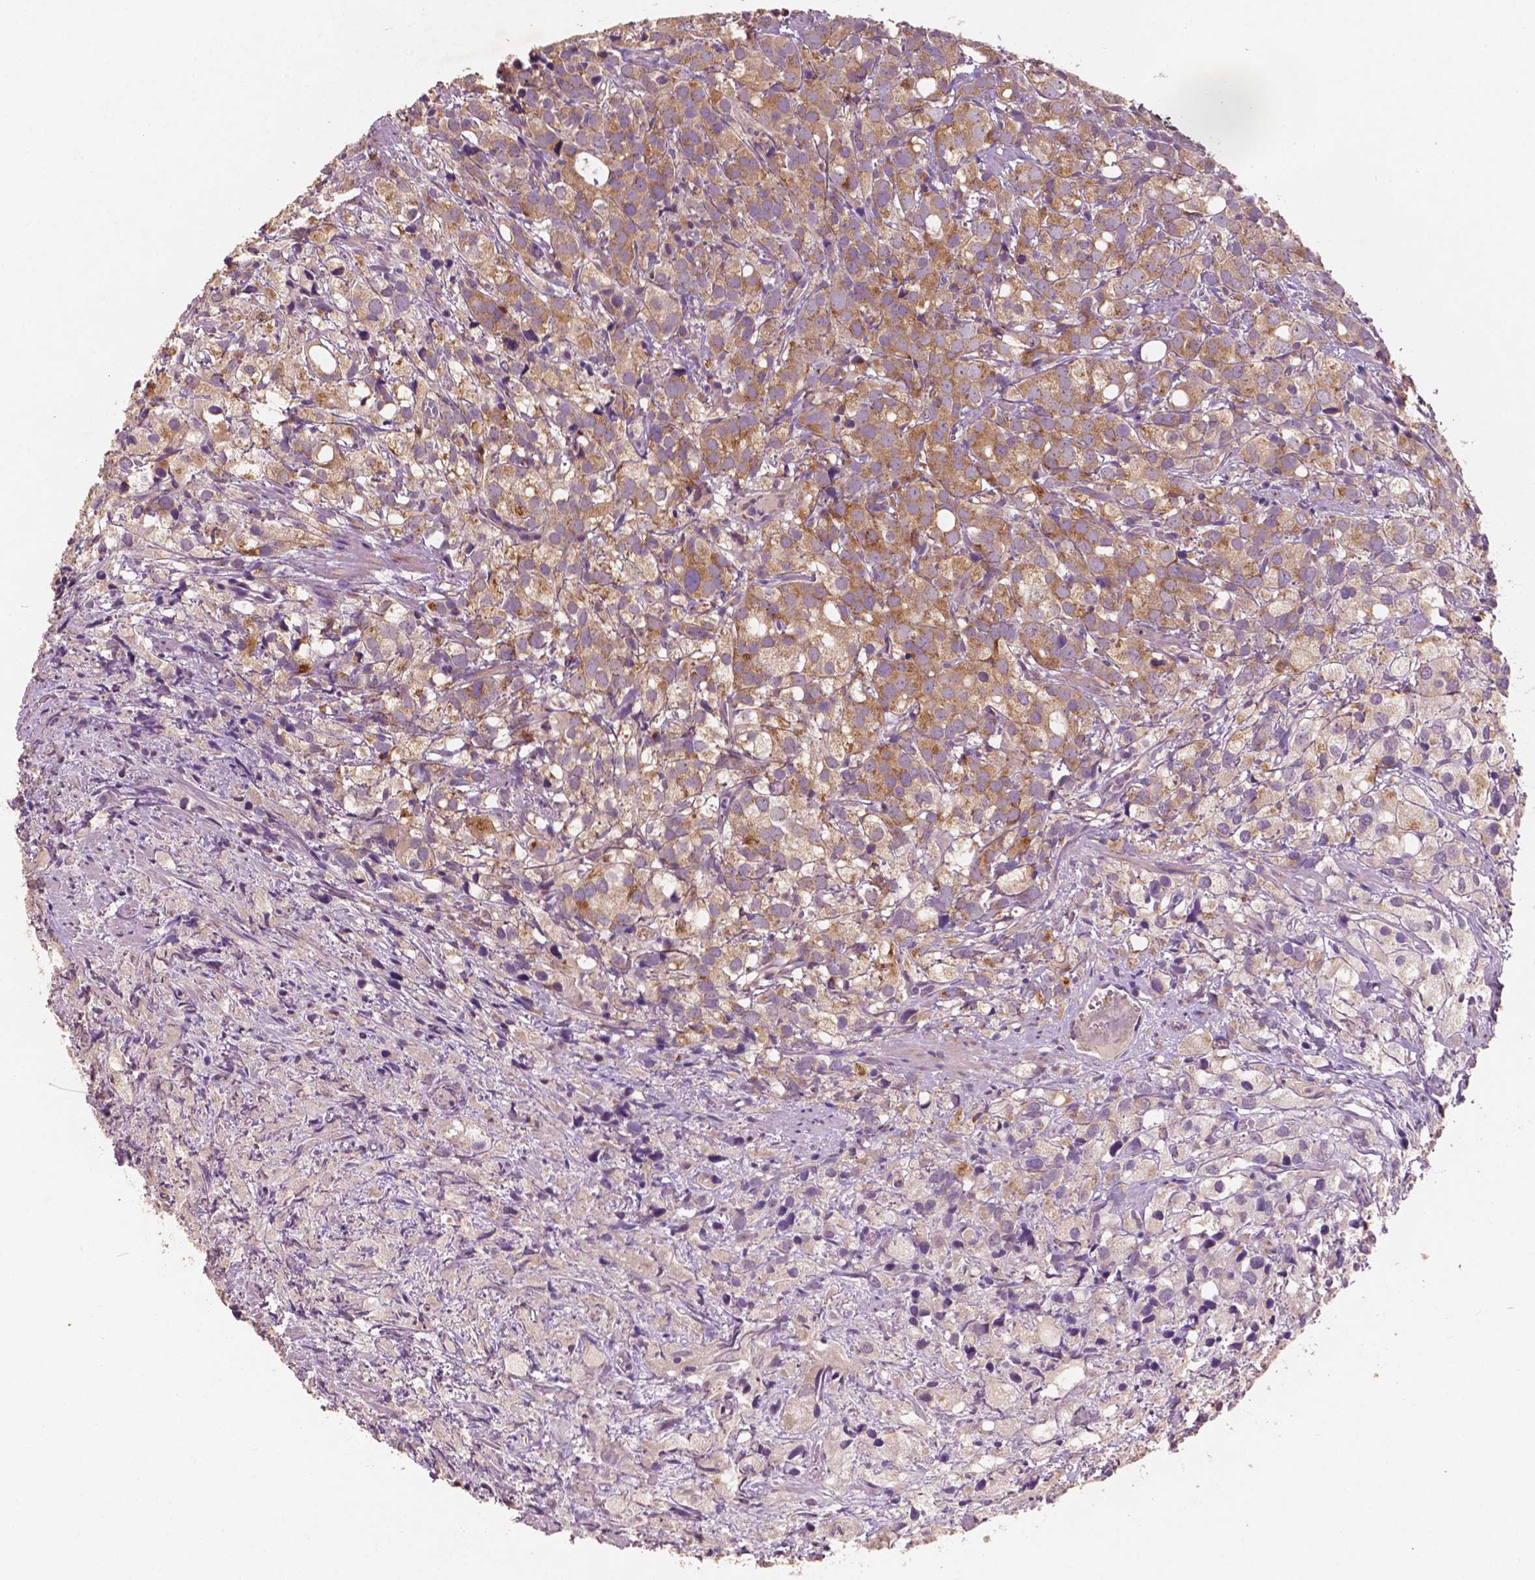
{"staining": {"intensity": "moderate", "quantity": ">75%", "location": "cytoplasmic/membranous"}, "tissue": "prostate cancer", "cell_type": "Tumor cells", "image_type": "cancer", "snomed": [{"axis": "morphology", "description": "Adenocarcinoma, High grade"}, {"axis": "topography", "description": "Prostate"}], "caption": "The image exhibits a brown stain indicating the presence of a protein in the cytoplasmic/membranous of tumor cells in prostate cancer (high-grade adenocarcinoma).", "gene": "CHPT1", "patient": {"sex": "male", "age": 86}}